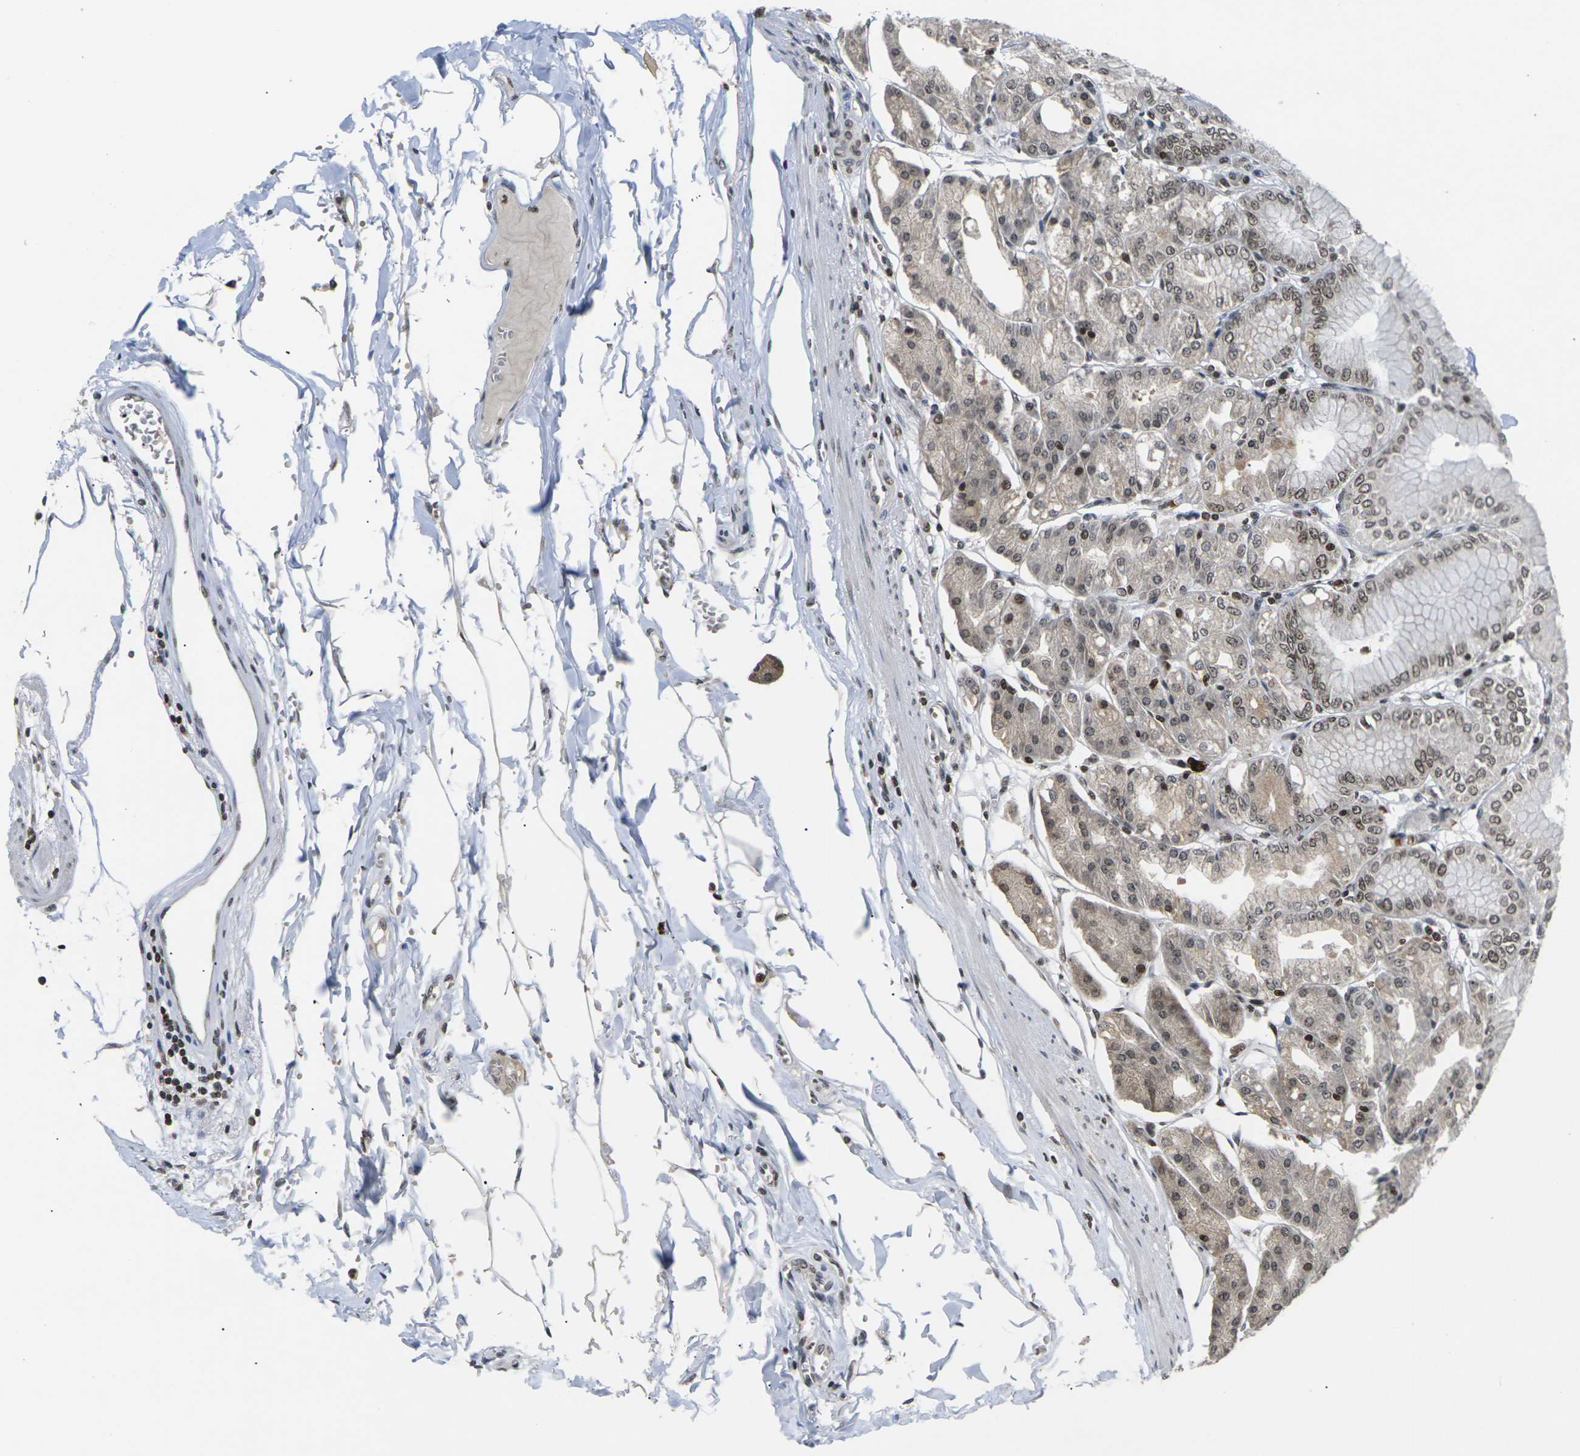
{"staining": {"intensity": "strong", "quantity": ">75%", "location": "nuclear"}, "tissue": "stomach", "cell_type": "Glandular cells", "image_type": "normal", "snomed": [{"axis": "morphology", "description": "Normal tissue, NOS"}, {"axis": "topography", "description": "Stomach, lower"}], "caption": "Immunohistochemistry of normal human stomach demonstrates high levels of strong nuclear positivity in about >75% of glandular cells.", "gene": "ETV5", "patient": {"sex": "male", "age": 71}}